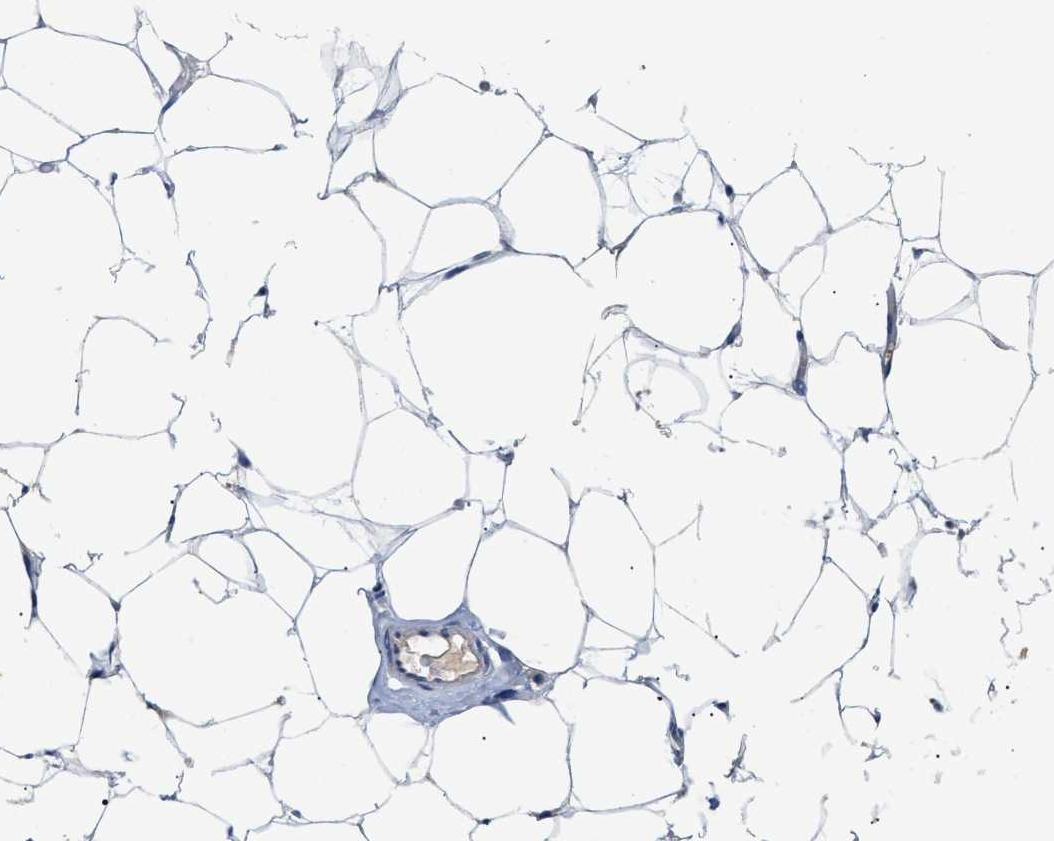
{"staining": {"intensity": "negative", "quantity": "none", "location": "none"}, "tissue": "adipose tissue", "cell_type": "Adipocytes", "image_type": "normal", "snomed": [{"axis": "morphology", "description": "Normal tissue, NOS"}, {"axis": "topography", "description": "Breast"}, {"axis": "topography", "description": "Soft tissue"}], "caption": "Adipocytes show no significant expression in normal adipose tissue. (DAB (3,3'-diaminobenzidine) IHC with hematoxylin counter stain).", "gene": "CCDC171", "patient": {"sex": "female", "age": 75}}